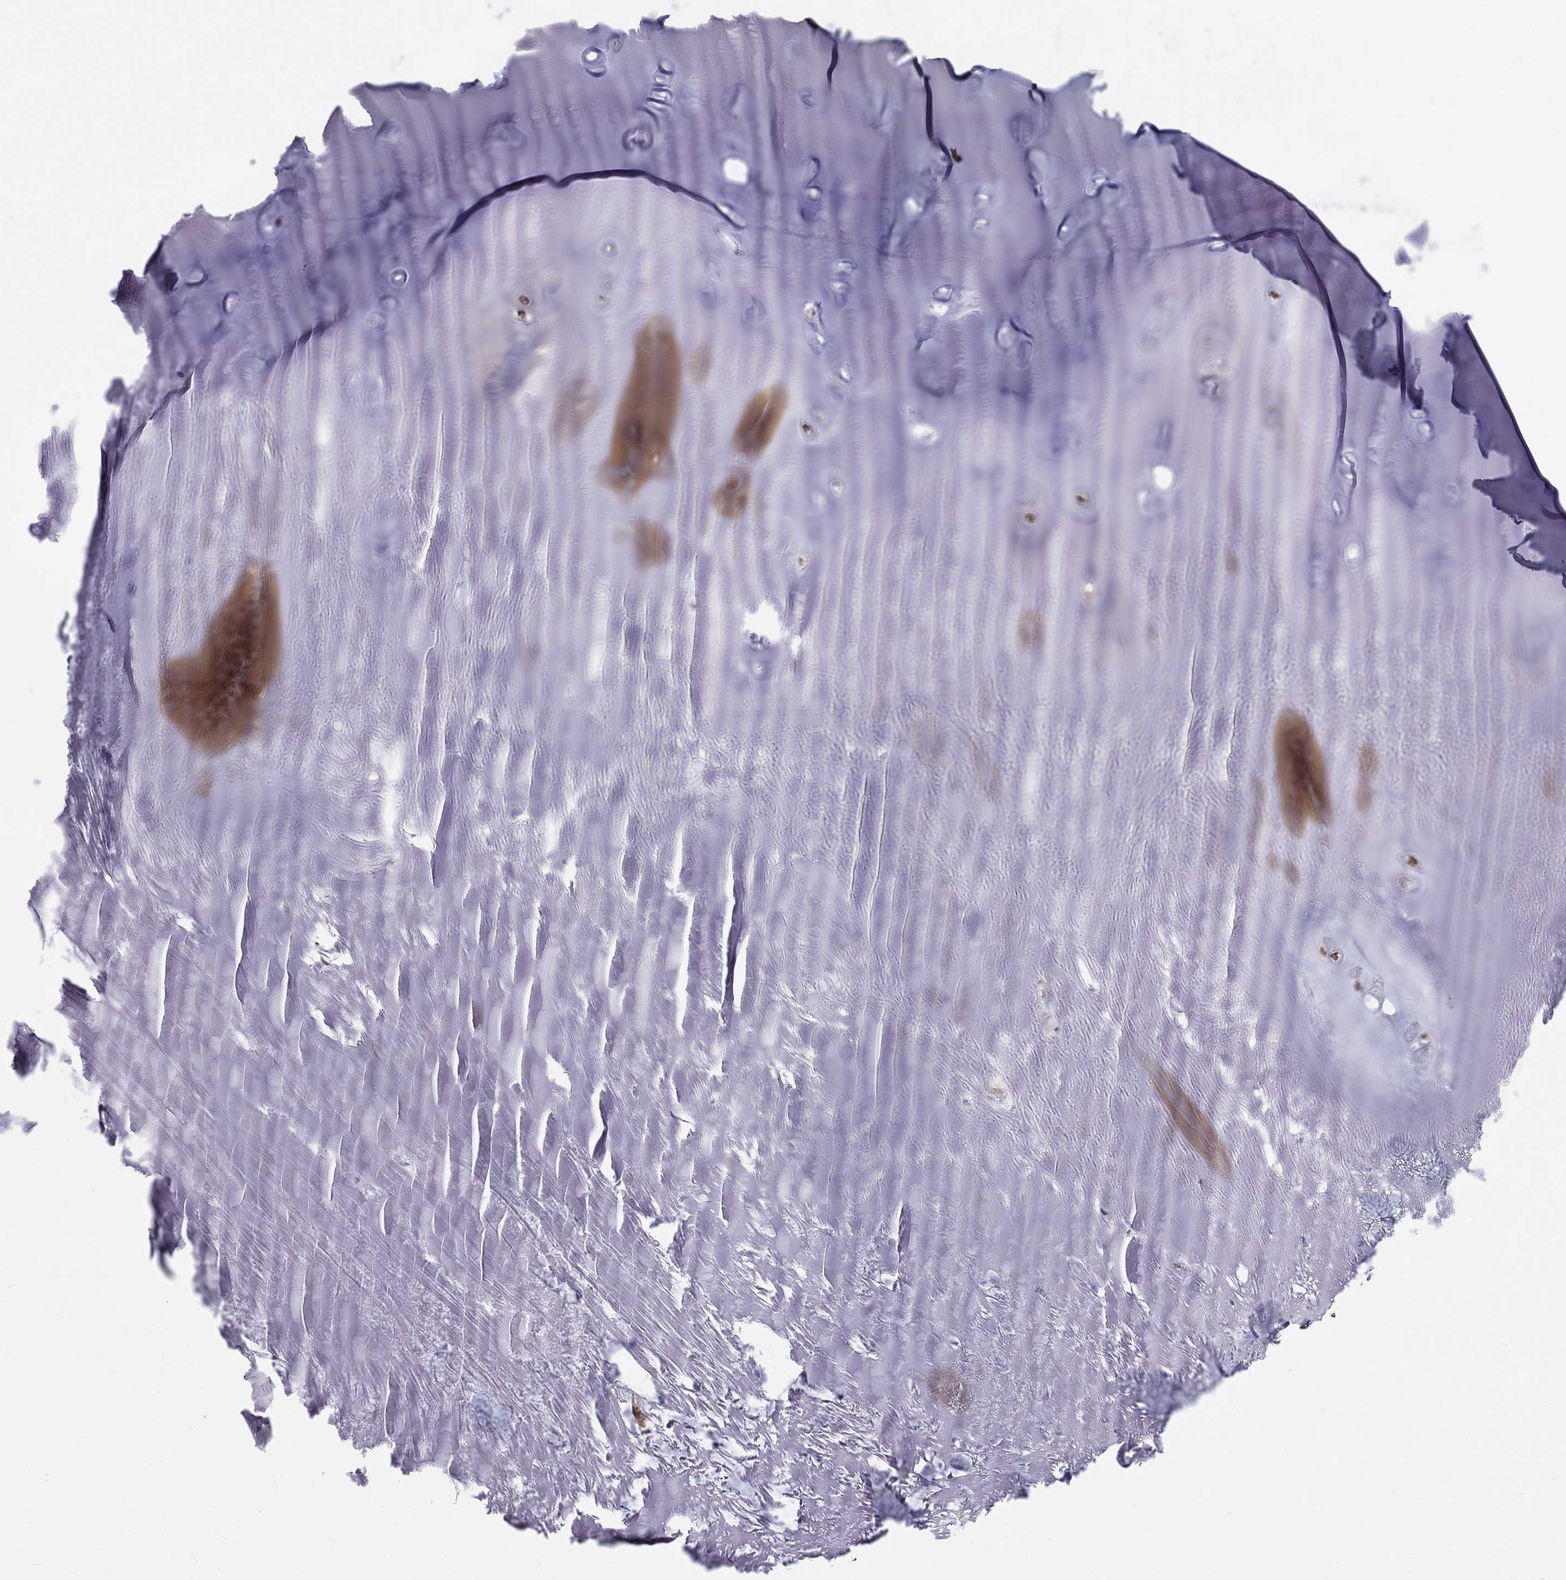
{"staining": {"intensity": "negative", "quantity": "none", "location": "none"}, "tissue": "adipose tissue", "cell_type": "Adipocytes", "image_type": "normal", "snomed": [{"axis": "morphology", "description": "Normal tissue, NOS"}, {"axis": "topography", "description": "Cartilage tissue"}], "caption": "A high-resolution photomicrograph shows immunohistochemistry (IHC) staining of benign adipose tissue, which demonstrates no significant expression in adipocytes.", "gene": "MRPL46", "patient": {"sex": "male", "age": 81}}